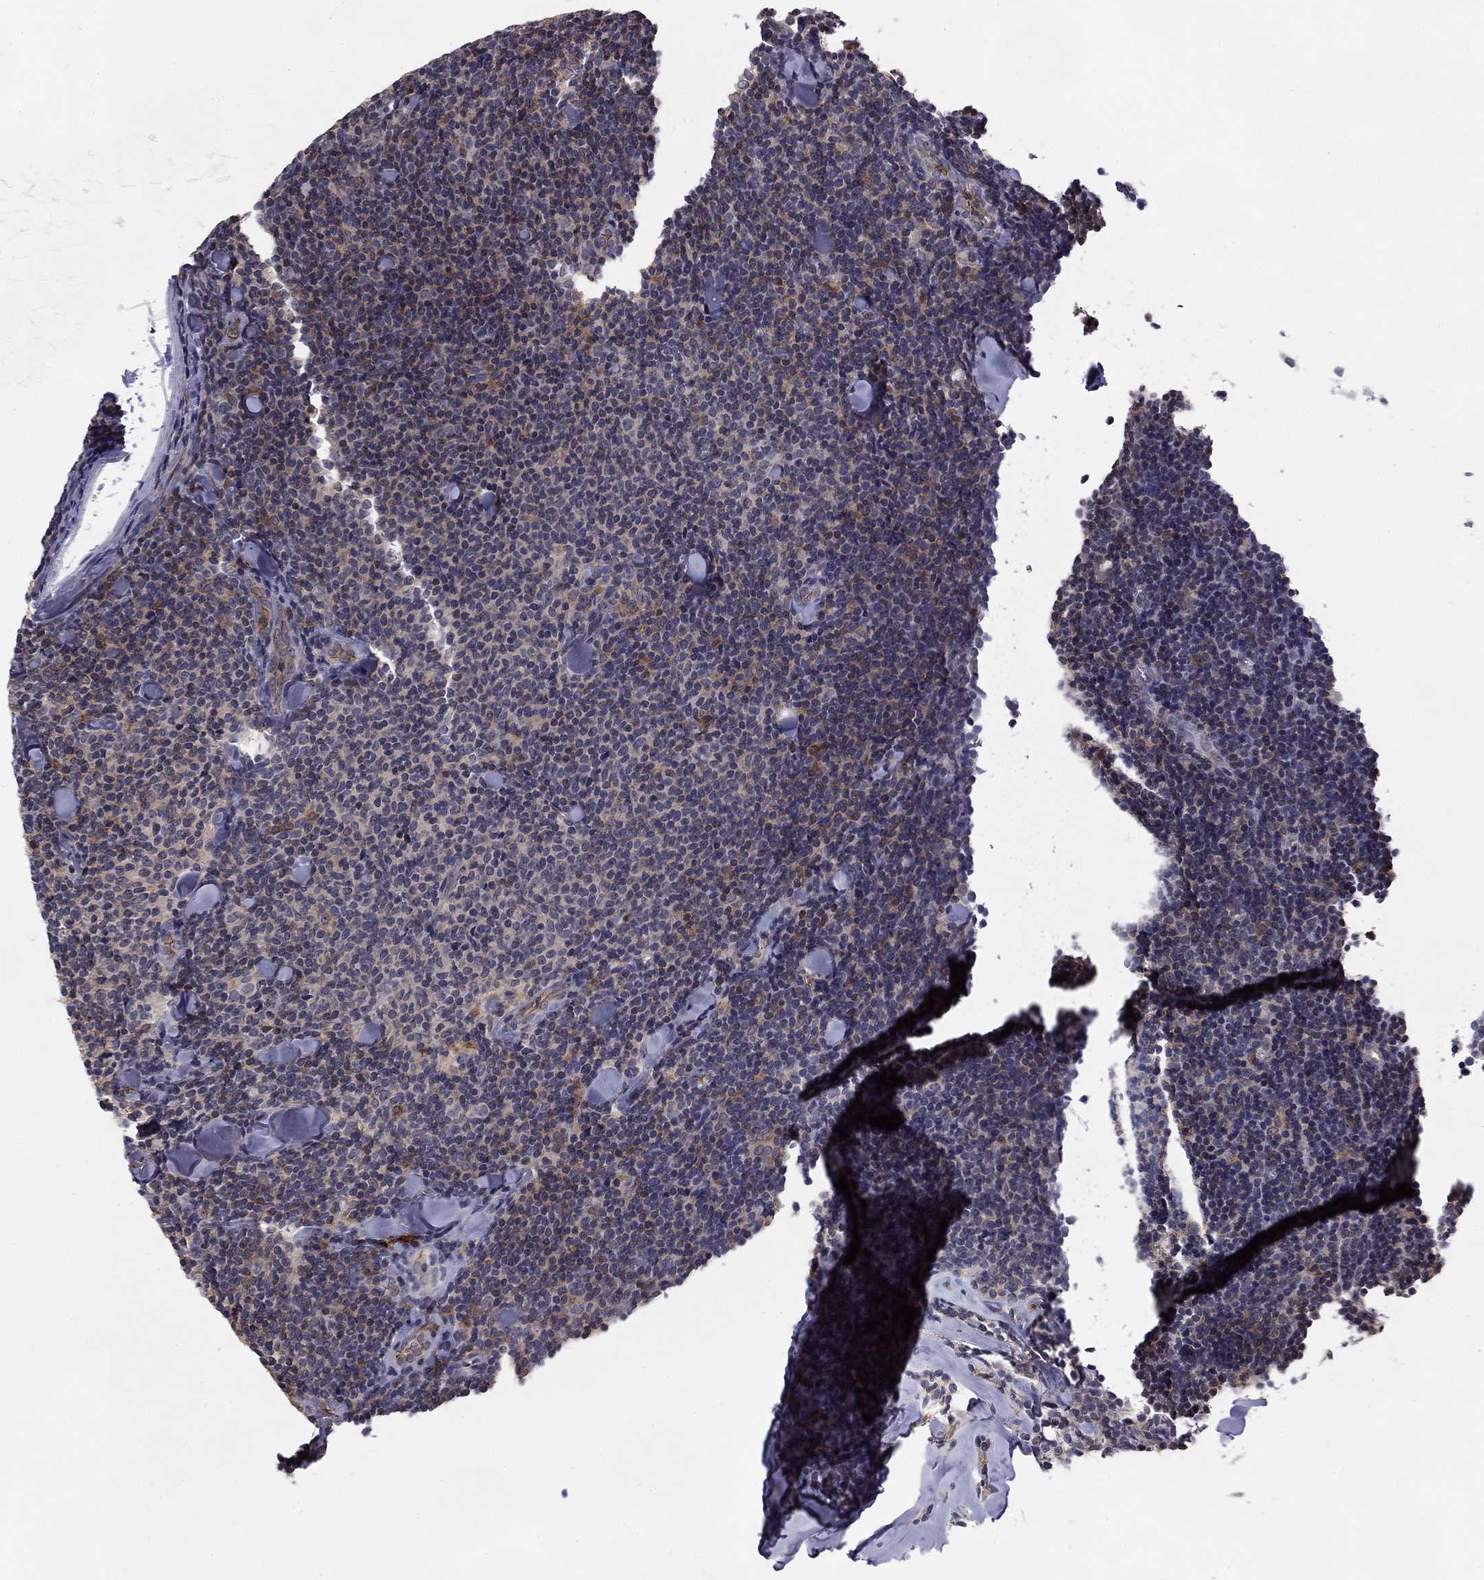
{"staining": {"intensity": "negative", "quantity": "none", "location": "none"}, "tissue": "lymphoma", "cell_type": "Tumor cells", "image_type": "cancer", "snomed": [{"axis": "morphology", "description": "Malignant lymphoma, non-Hodgkin's type, Low grade"}, {"axis": "topography", "description": "Lymph node"}], "caption": "This is a micrograph of immunohistochemistry (IHC) staining of lymphoma, which shows no expression in tumor cells.", "gene": "PLCB2", "patient": {"sex": "female", "age": 56}}